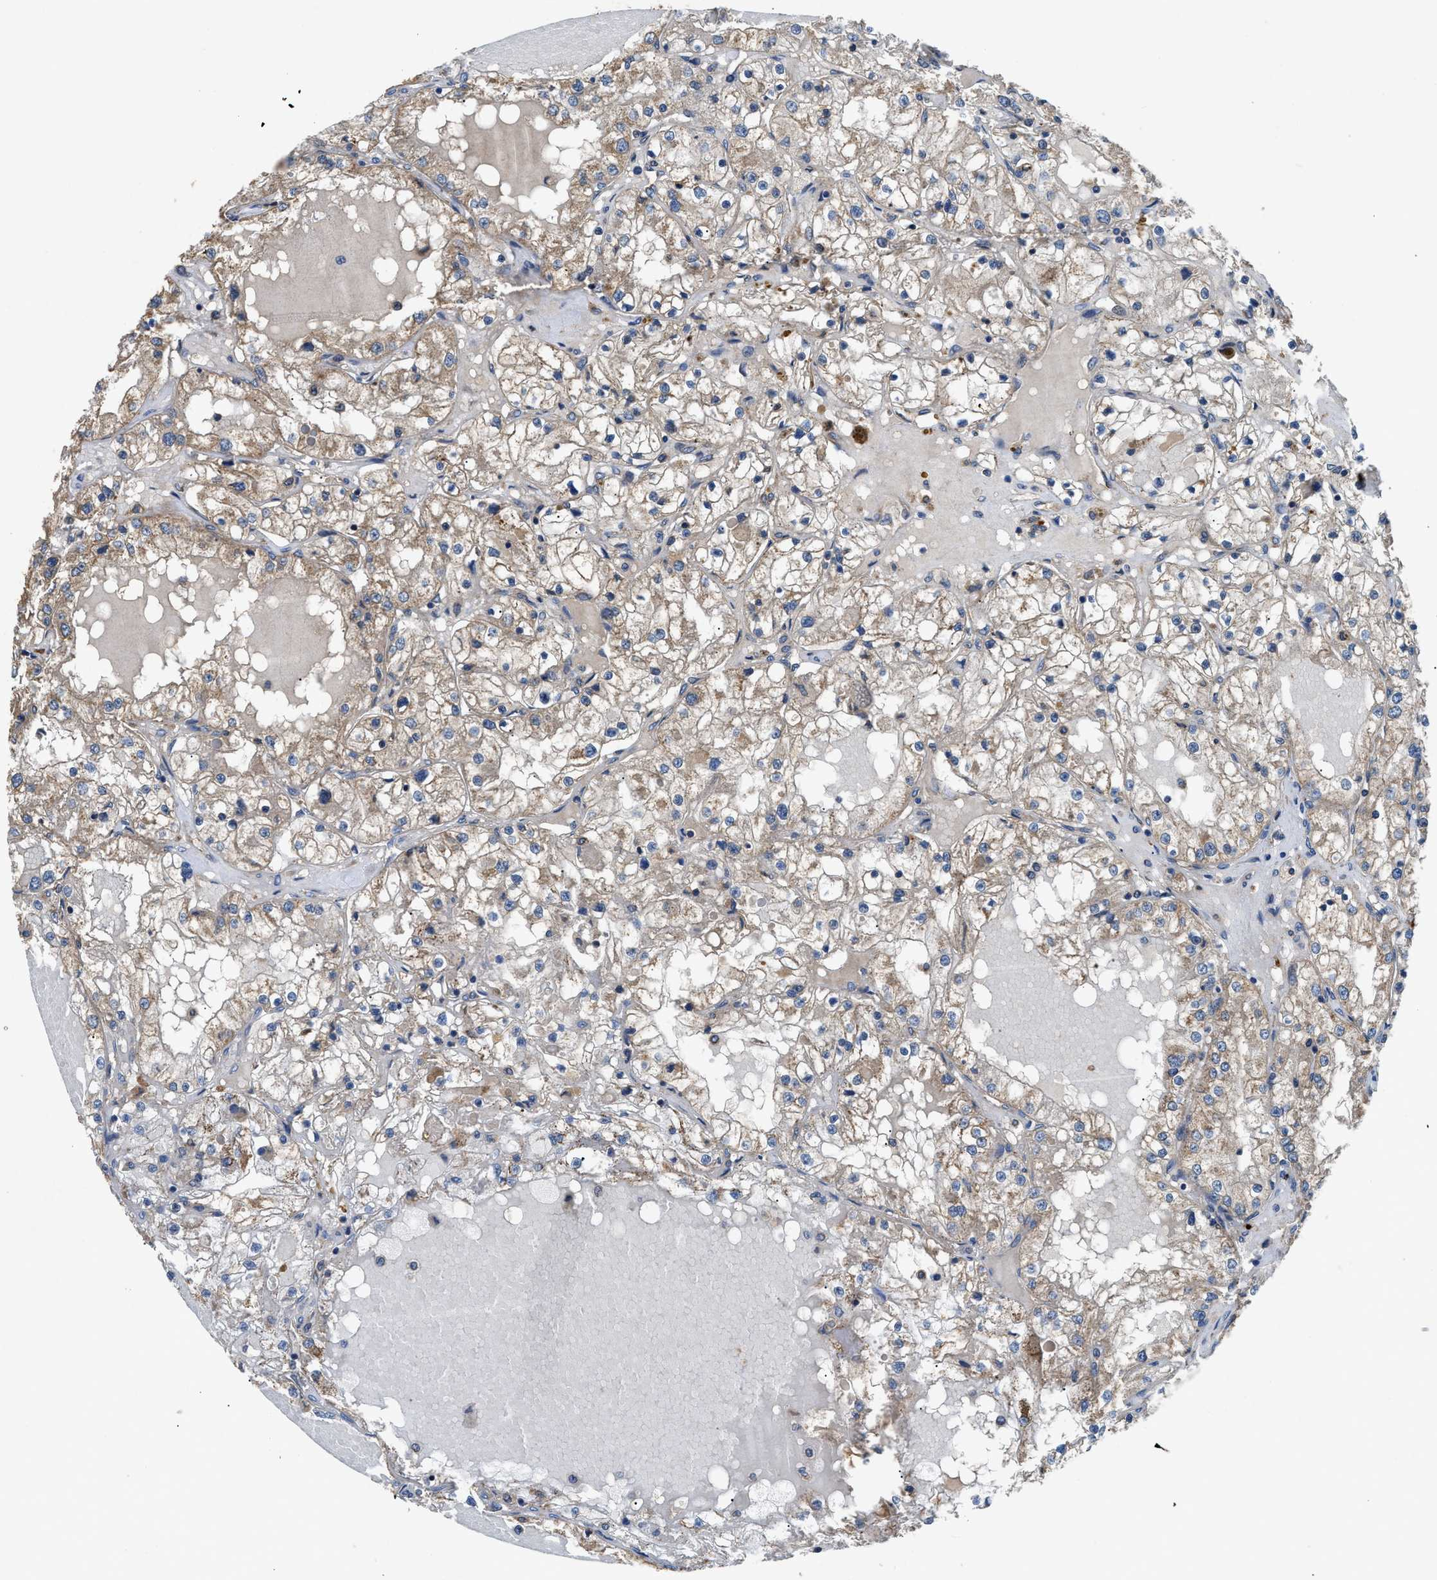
{"staining": {"intensity": "weak", "quantity": ">75%", "location": "cytoplasmic/membranous"}, "tissue": "renal cancer", "cell_type": "Tumor cells", "image_type": "cancer", "snomed": [{"axis": "morphology", "description": "Adenocarcinoma, NOS"}, {"axis": "topography", "description": "Kidney"}], "caption": "The image displays a brown stain indicating the presence of a protein in the cytoplasmic/membranous of tumor cells in adenocarcinoma (renal).", "gene": "CDK15", "patient": {"sex": "male", "age": 68}}